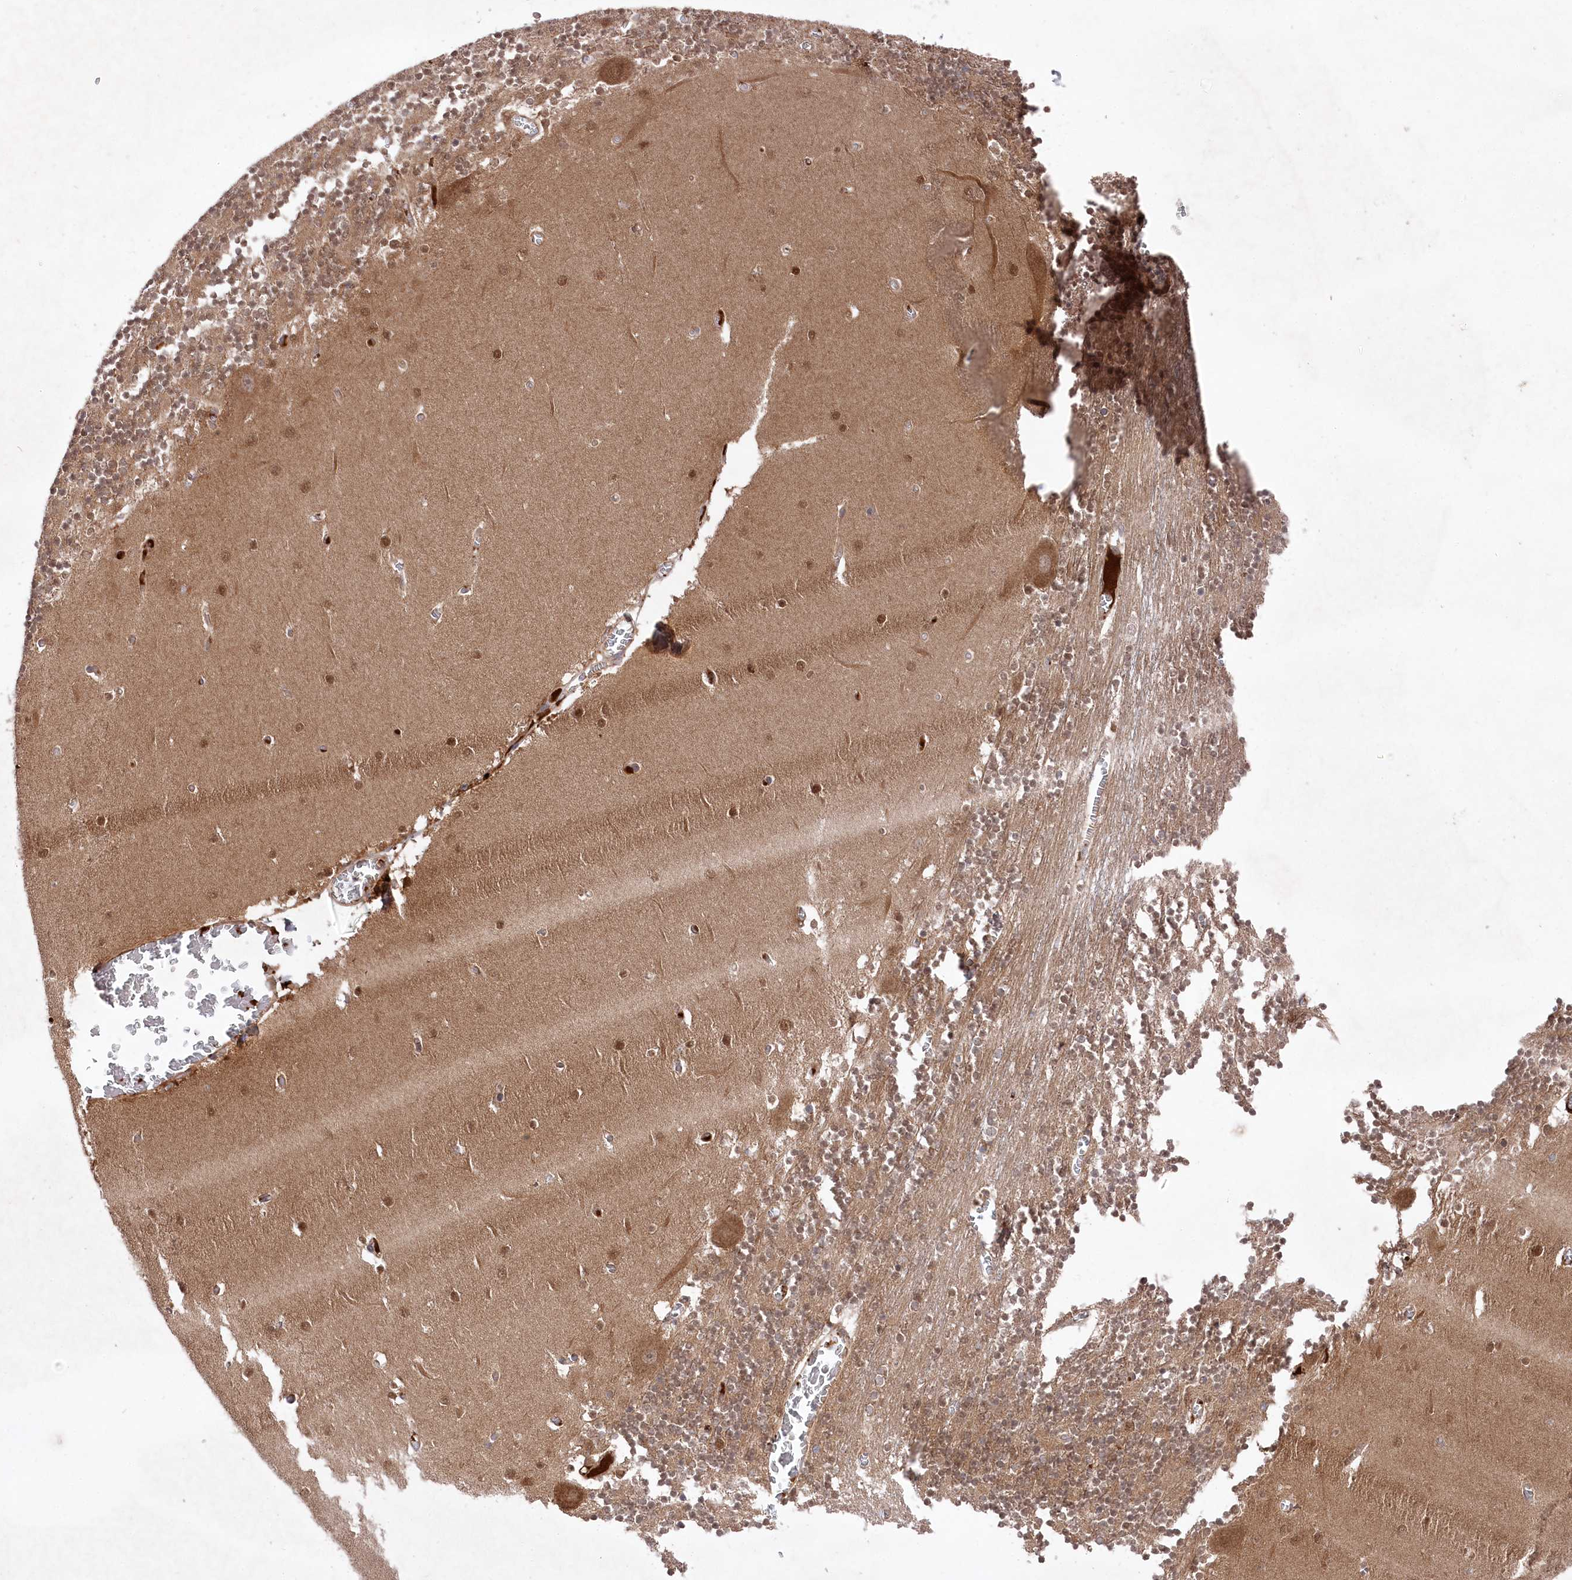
{"staining": {"intensity": "moderate", "quantity": "25%-75%", "location": "cytoplasmic/membranous,nuclear"}, "tissue": "cerebellum", "cell_type": "Cells in granular layer", "image_type": "normal", "snomed": [{"axis": "morphology", "description": "Normal tissue, NOS"}, {"axis": "topography", "description": "Cerebellum"}], "caption": "Cells in granular layer display moderate cytoplasmic/membranous,nuclear expression in about 25%-75% of cells in benign cerebellum. Nuclei are stained in blue.", "gene": "PPP1R21", "patient": {"sex": "female", "age": 28}}